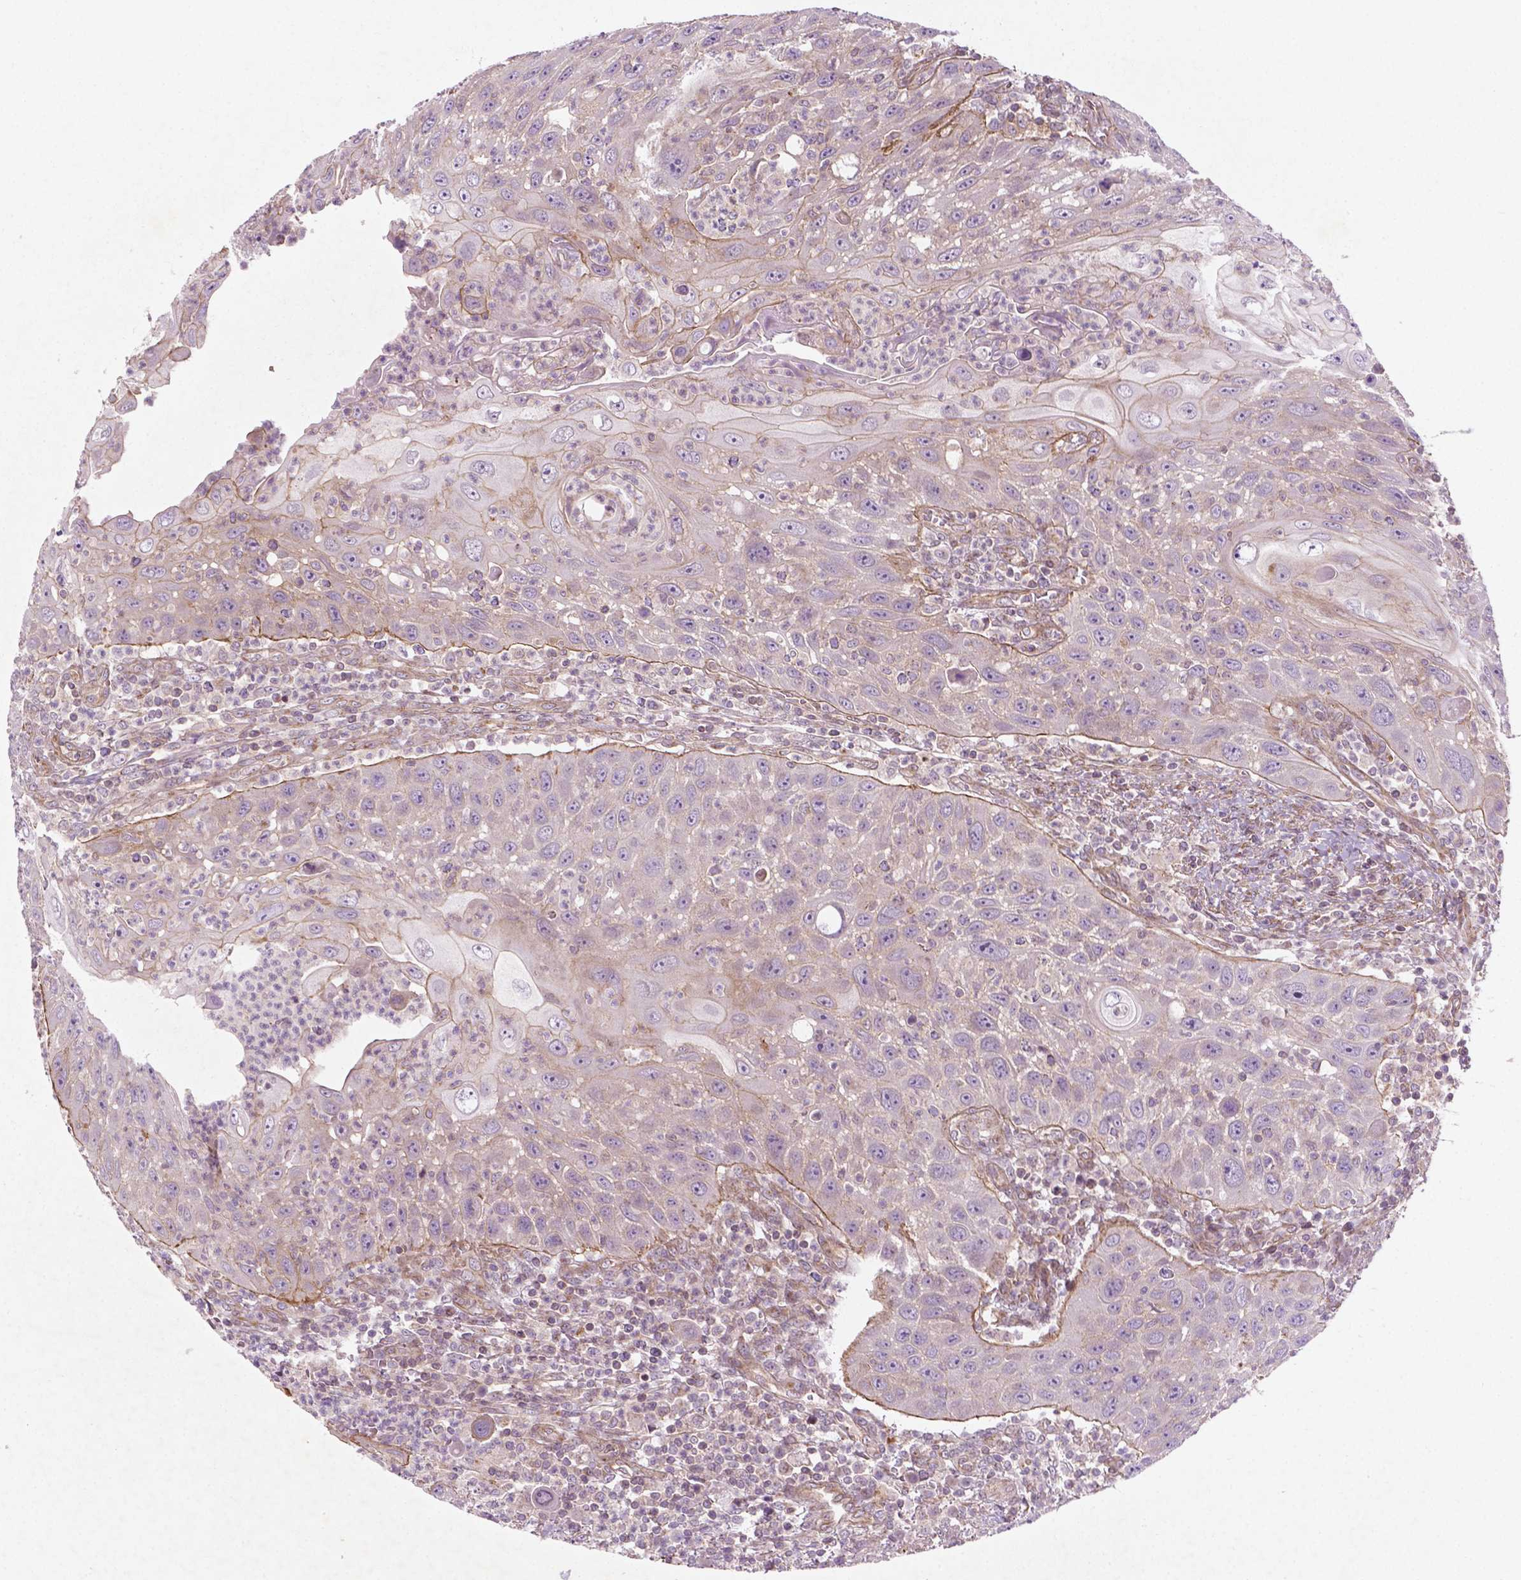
{"staining": {"intensity": "negative", "quantity": "none", "location": "none"}, "tissue": "head and neck cancer", "cell_type": "Tumor cells", "image_type": "cancer", "snomed": [{"axis": "morphology", "description": "Squamous cell carcinoma, NOS"}, {"axis": "topography", "description": "Head-Neck"}], "caption": "The micrograph exhibits no significant positivity in tumor cells of squamous cell carcinoma (head and neck).", "gene": "TCHP", "patient": {"sex": "male", "age": 69}}